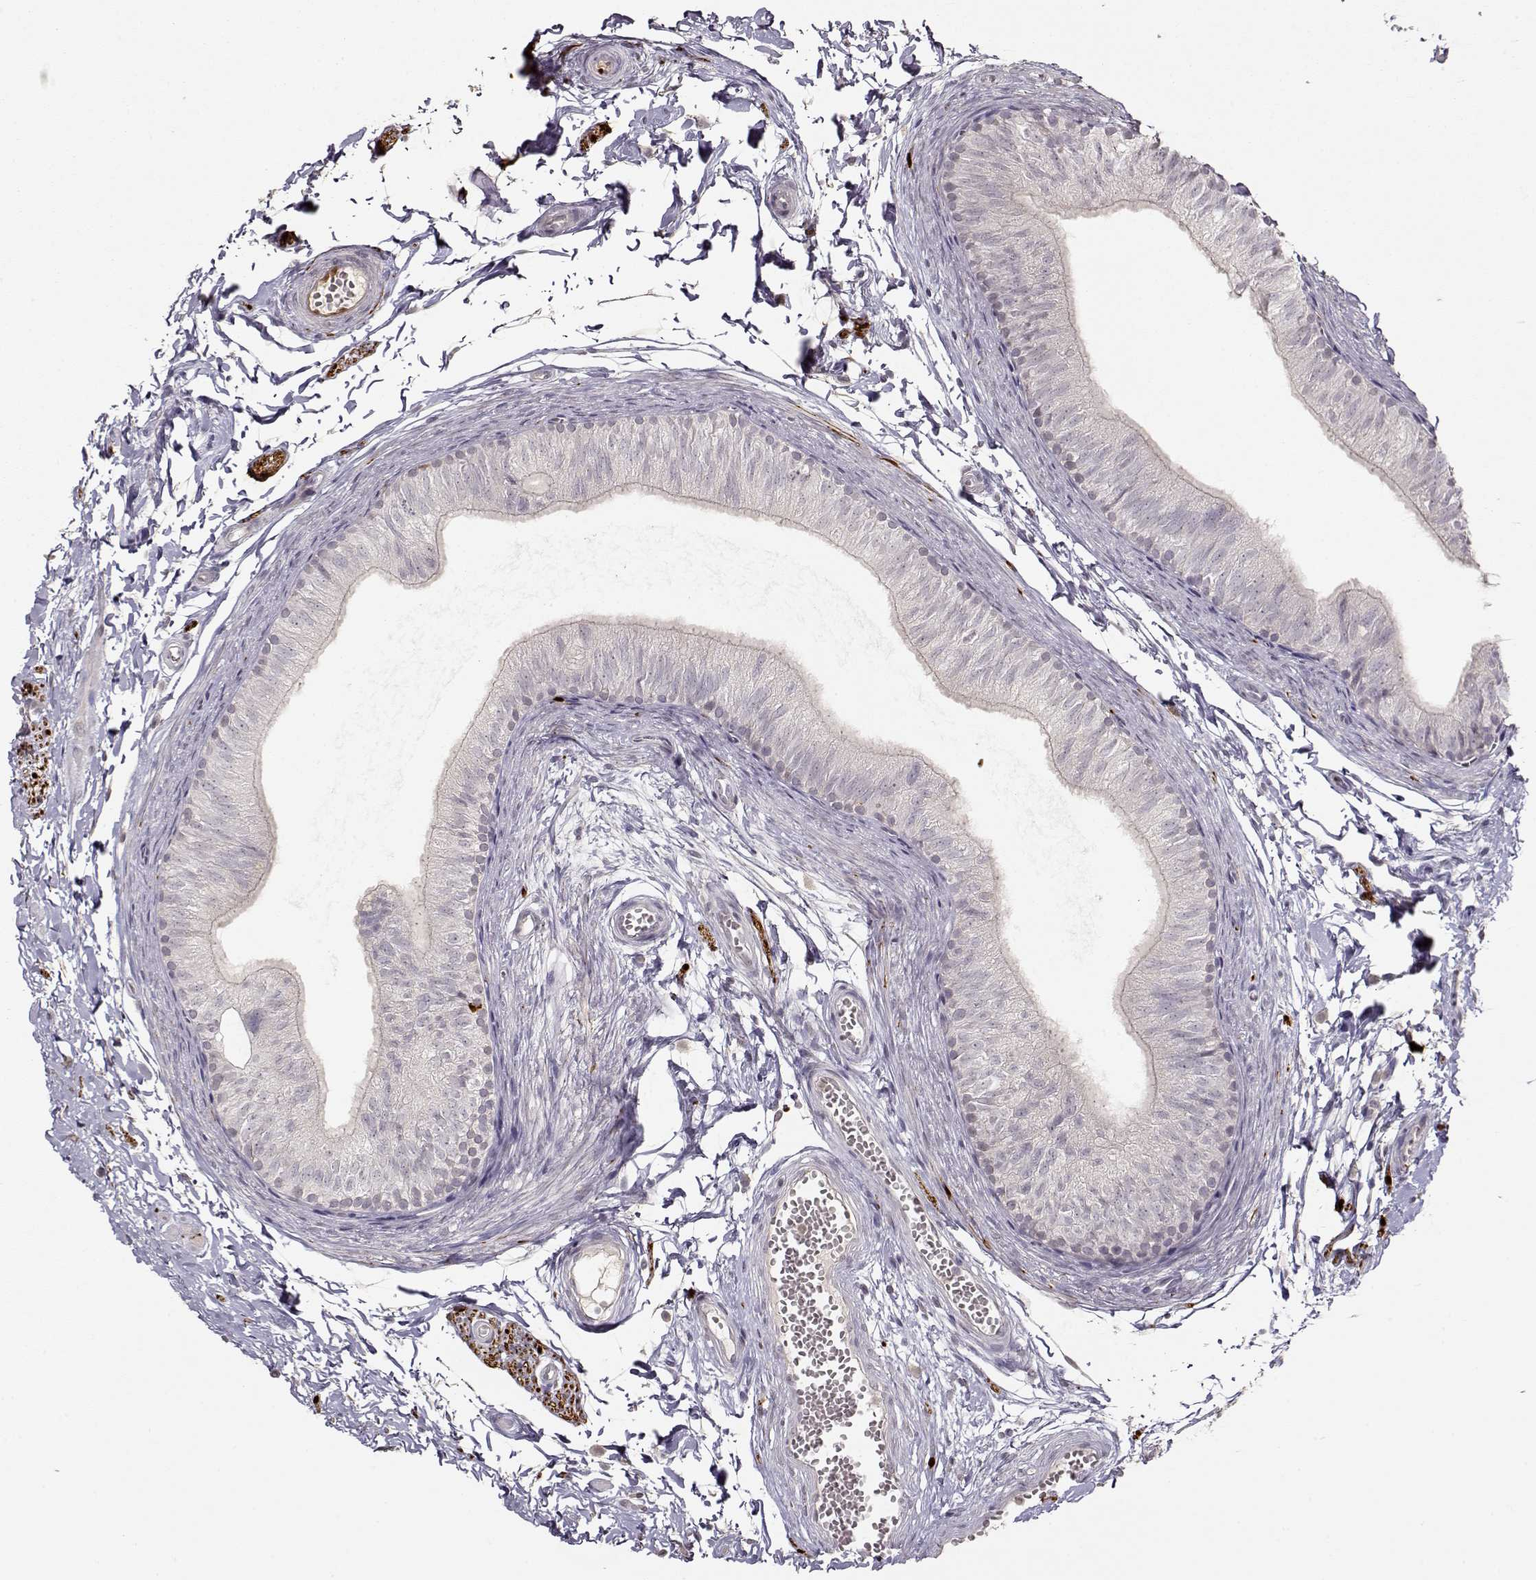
{"staining": {"intensity": "negative", "quantity": "none", "location": "none"}, "tissue": "epididymis", "cell_type": "Glandular cells", "image_type": "normal", "snomed": [{"axis": "morphology", "description": "Normal tissue, NOS"}, {"axis": "topography", "description": "Epididymis"}], "caption": "A photomicrograph of epididymis stained for a protein shows no brown staining in glandular cells. The staining was performed using DAB to visualize the protein expression in brown, while the nuclei were stained in blue with hematoxylin (Magnification: 20x).", "gene": "S100B", "patient": {"sex": "male", "age": 22}}